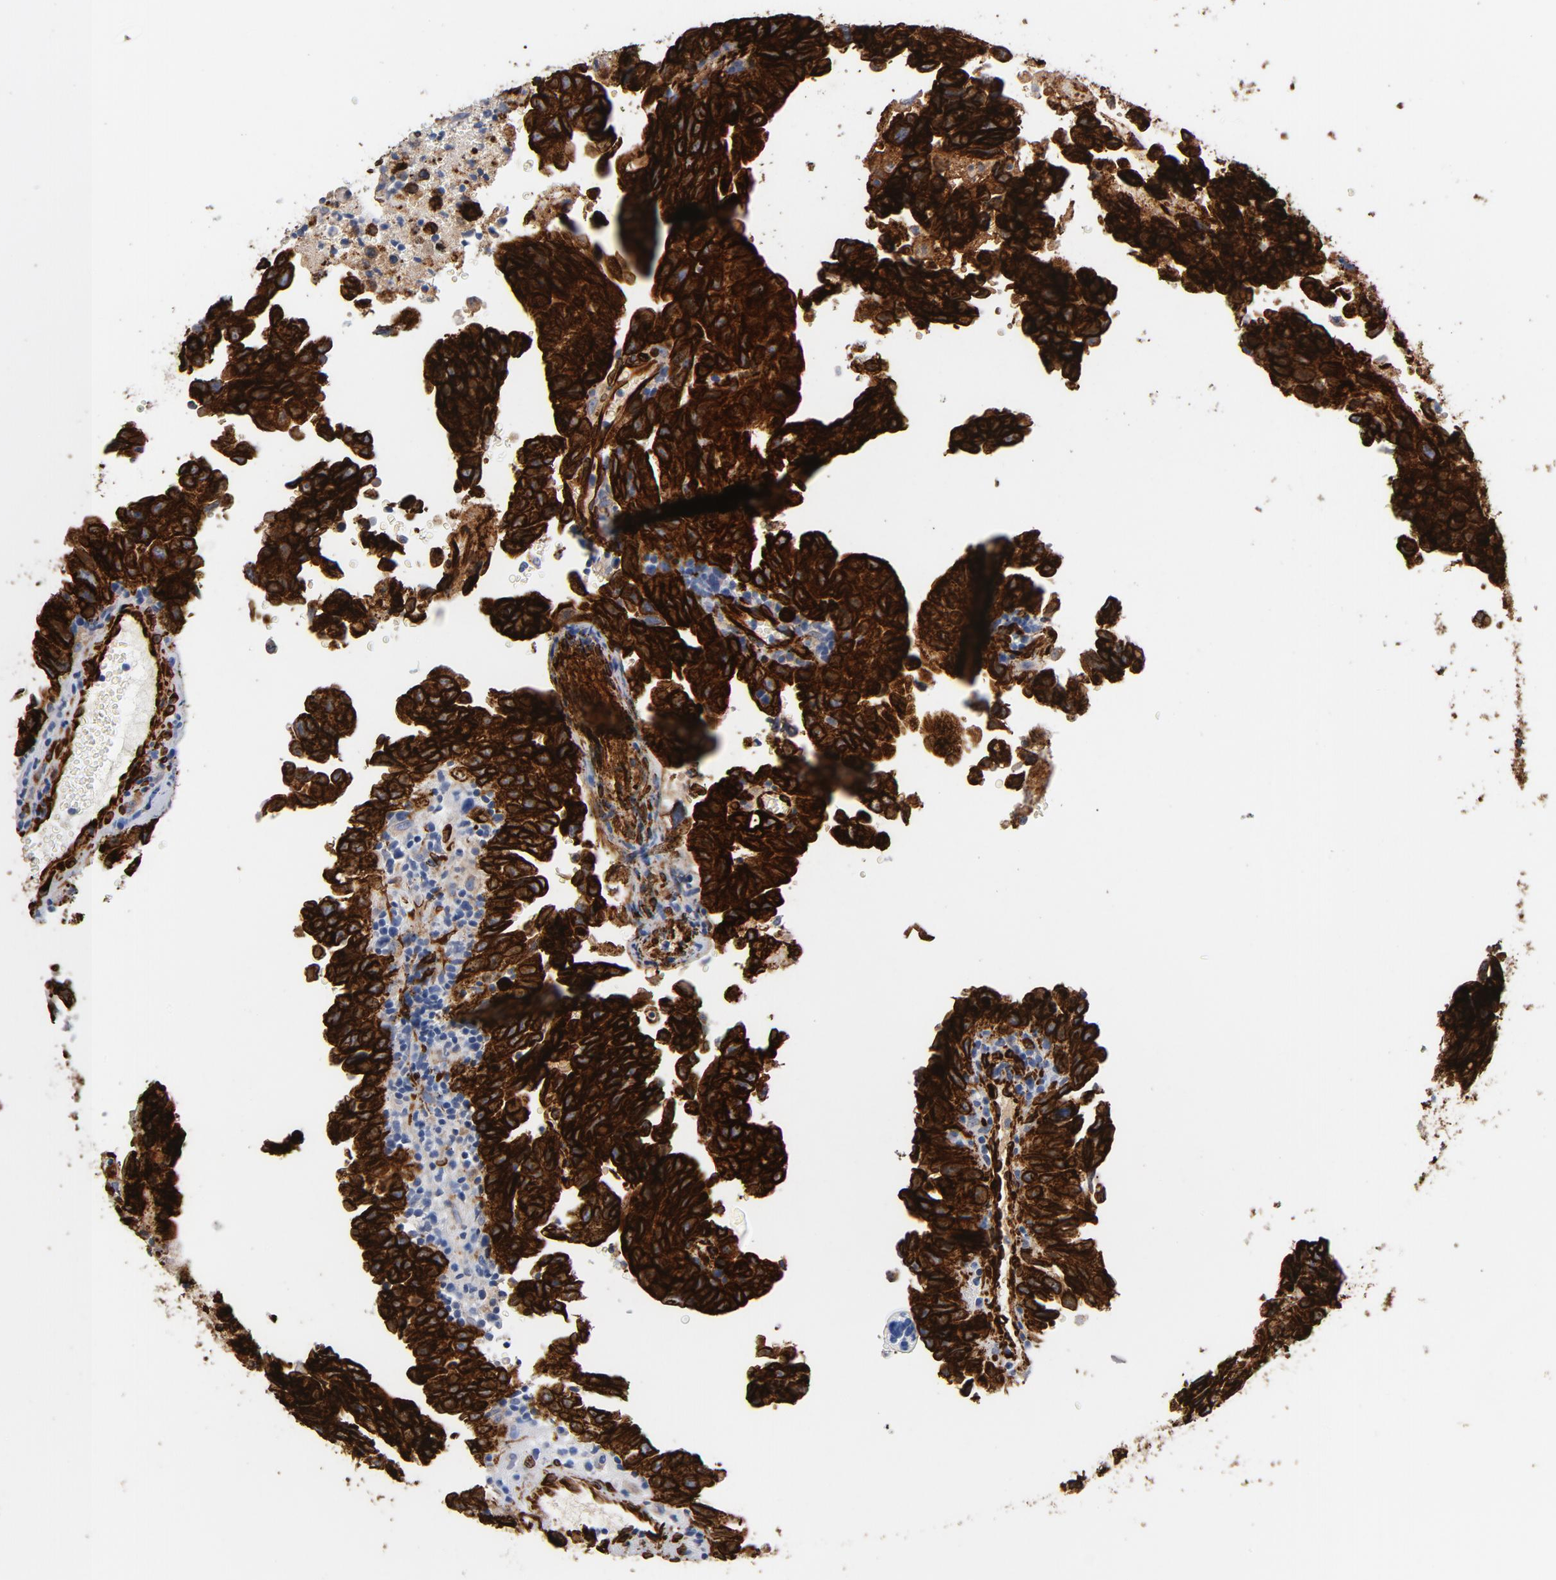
{"staining": {"intensity": "strong", "quantity": ">75%", "location": "cytoplasmic/membranous"}, "tissue": "testis cancer", "cell_type": "Tumor cells", "image_type": "cancer", "snomed": [{"axis": "morphology", "description": "Carcinoma, Embryonal, NOS"}, {"axis": "topography", "description": "Testis"}], "caption": "A high amount of strong cytoplasmic/membranous expression is identified in about >75% of tumor cells in embryonal carcinoma (testis) tissue.", "gene": "SERPINH1", "patient": {"sex": "male", "age": 28}}